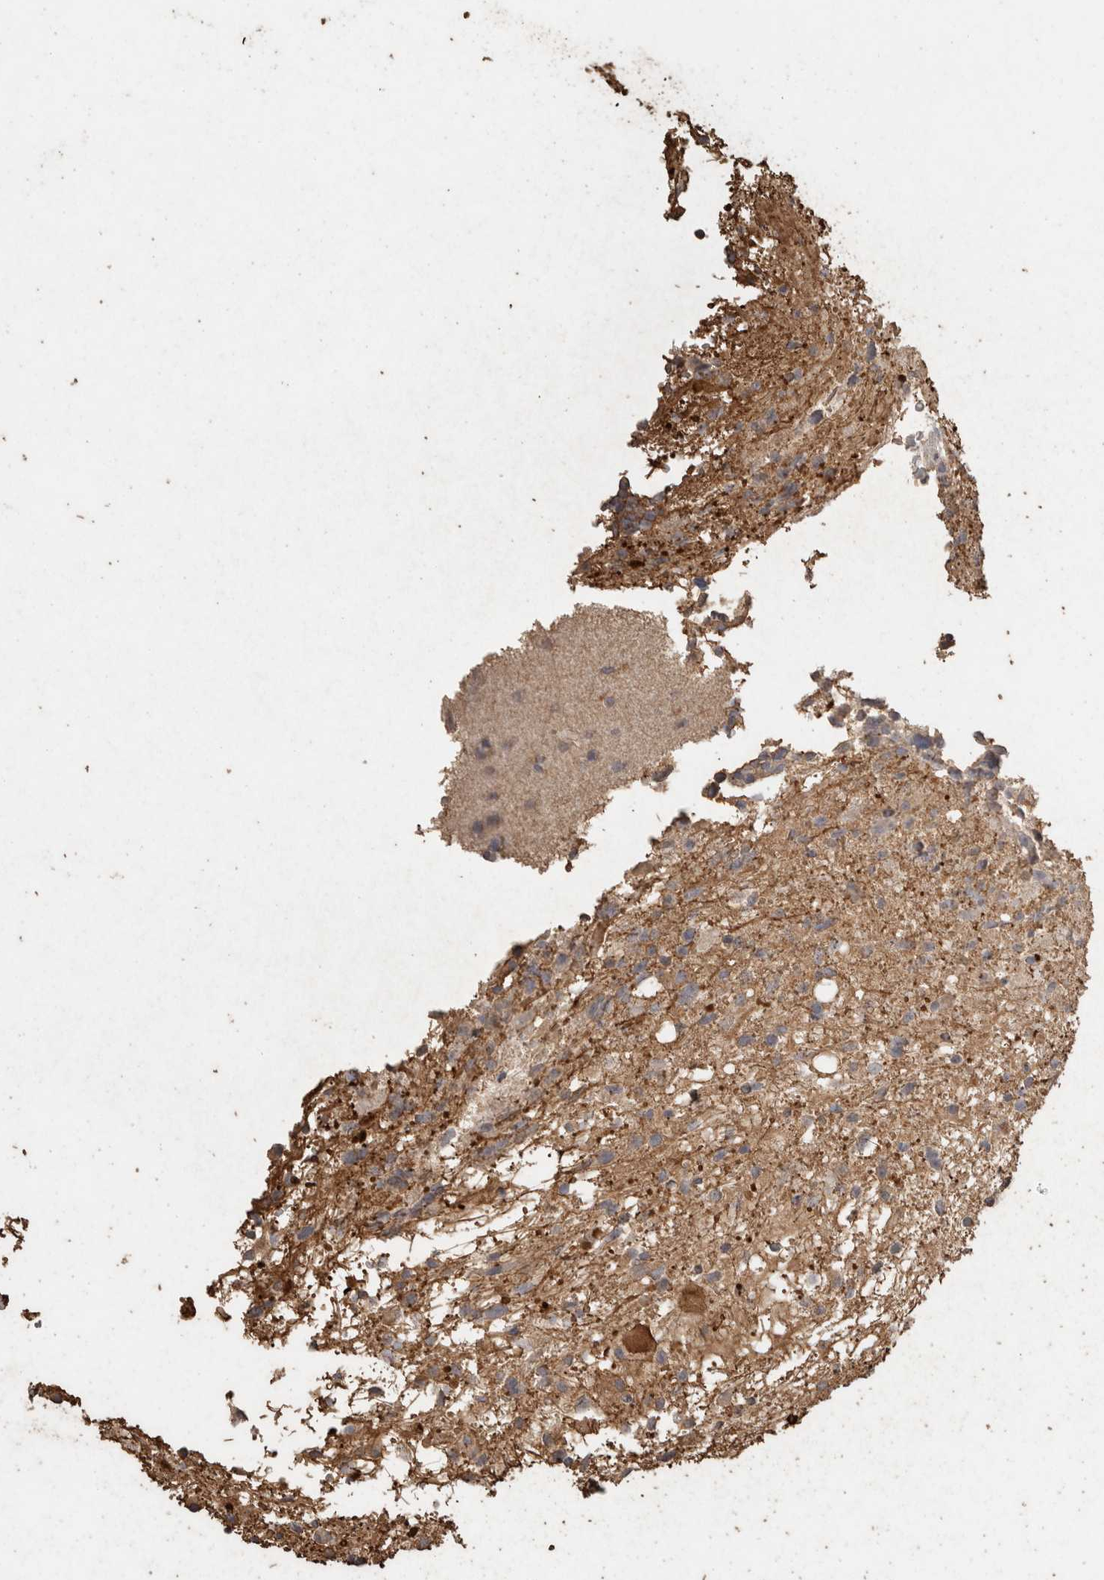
{"staining": {"intensity": "weak", "quantity": ">75%", "location": "cytoplasmic/membranous"}, "tissue": "glioma", "cell_type": "Tumor cells", "image_type": "cancer", "snomed": [{"axis": "morphology", "description": "Glioma, malignant, High grade"}, {"axis": "topography", "description": "Brain"}], "caption": "Immunohistochemical staining of glioma displays weak cytoplasmic/membranous protein expression in approximately >75% of tumor cells.", "gene": "CX3CL1", "patient": {"sex": "male", "age": 33}}